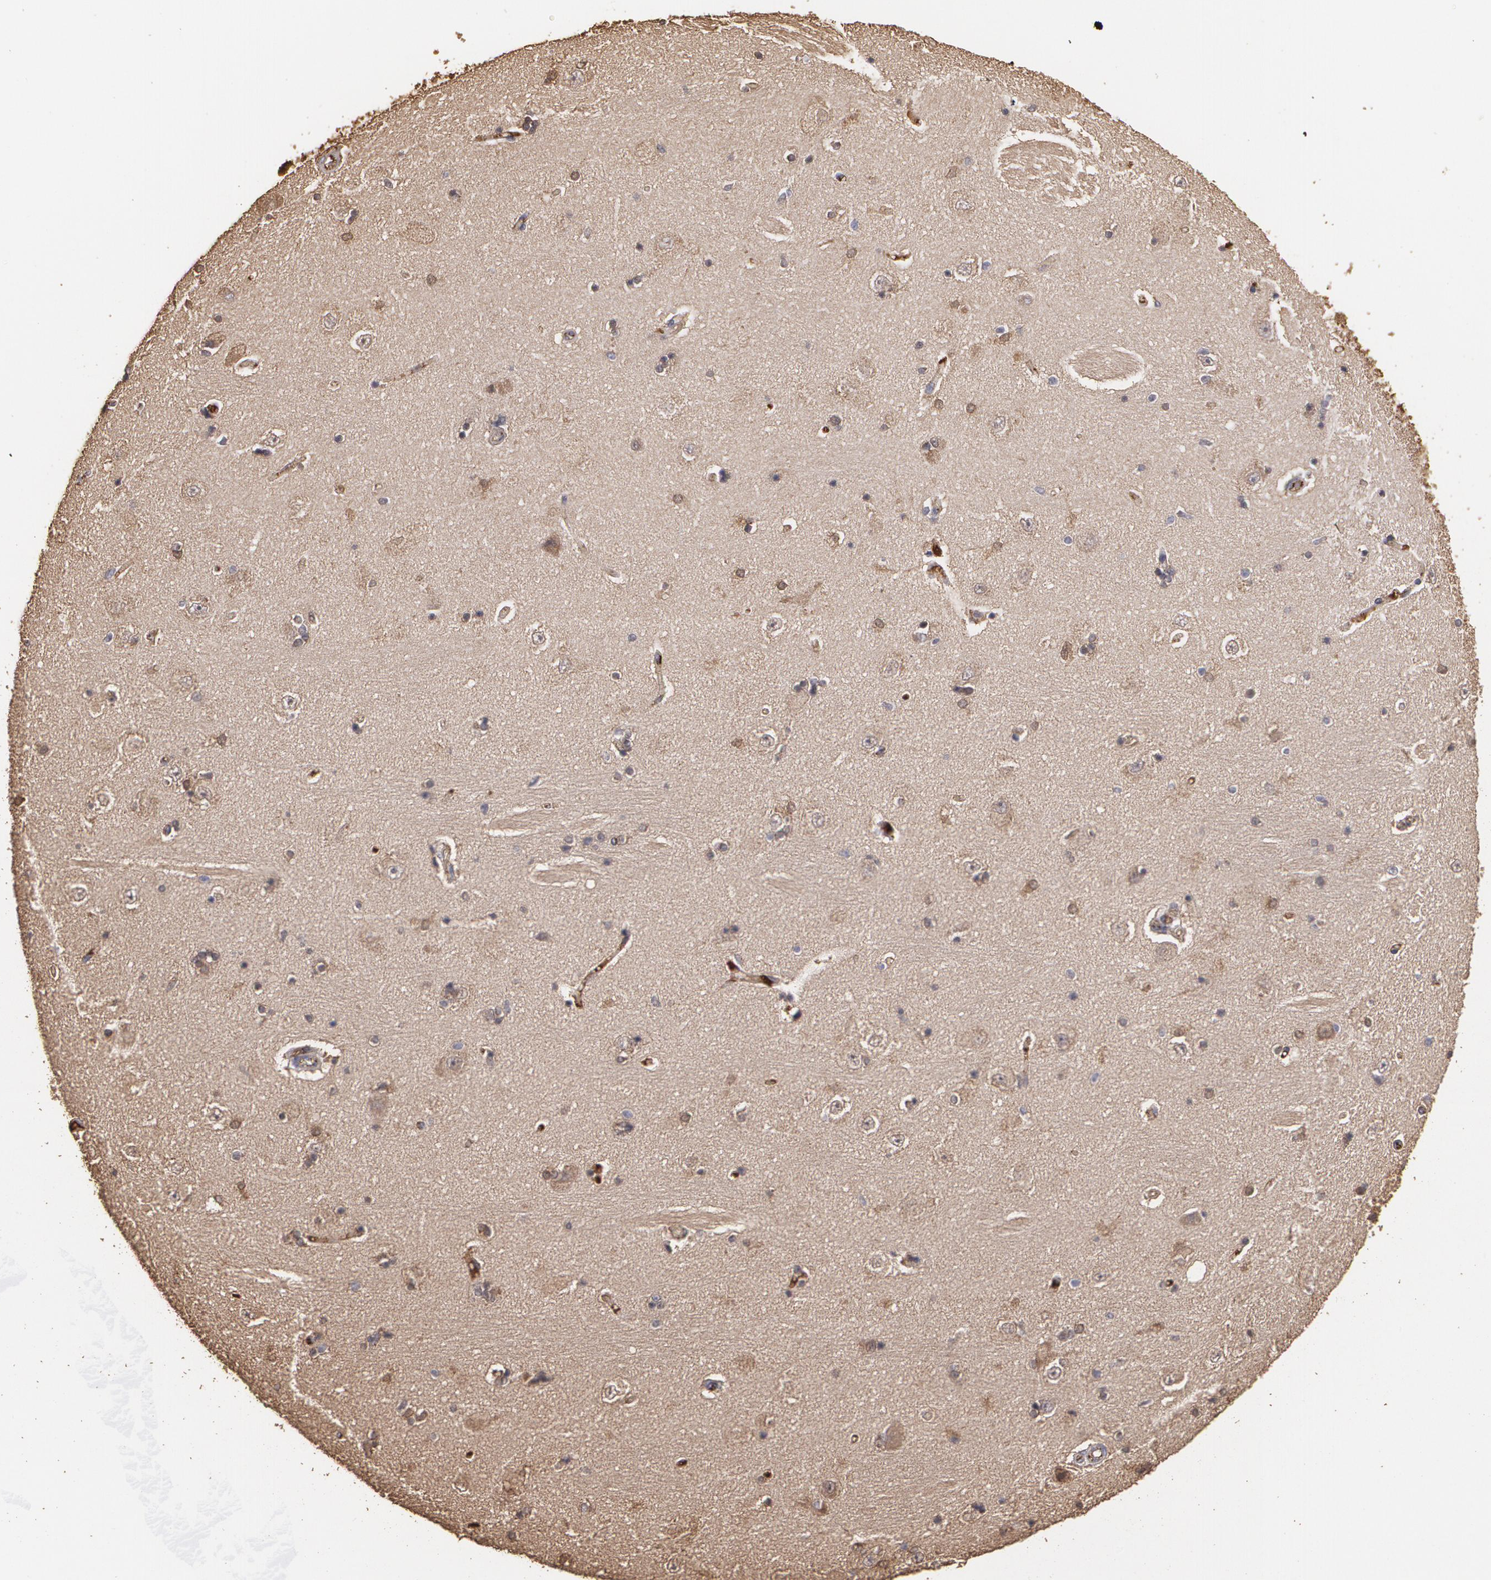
{"staining": {"intensity": "weak", "quantity": "25%-75%", "location": "cytoplasmic/membranous"}, "tissue": "hippocampus", "cell_type": "Glial cells", "image_type": "normal", "snomed": [{"axis": "morphology", "description": "Normal tissue, NOS"}, {"axis": "topography", "description": "Hippocampus"}], "caption": "Weak cytoplasmic/membranous staining for a protein is seen in about 25%-75% of glial cells of unremarkable hippocampus using immunohistochemistry.", "gene": "PON1", "patient": {"sex": "female", "age": 54}}